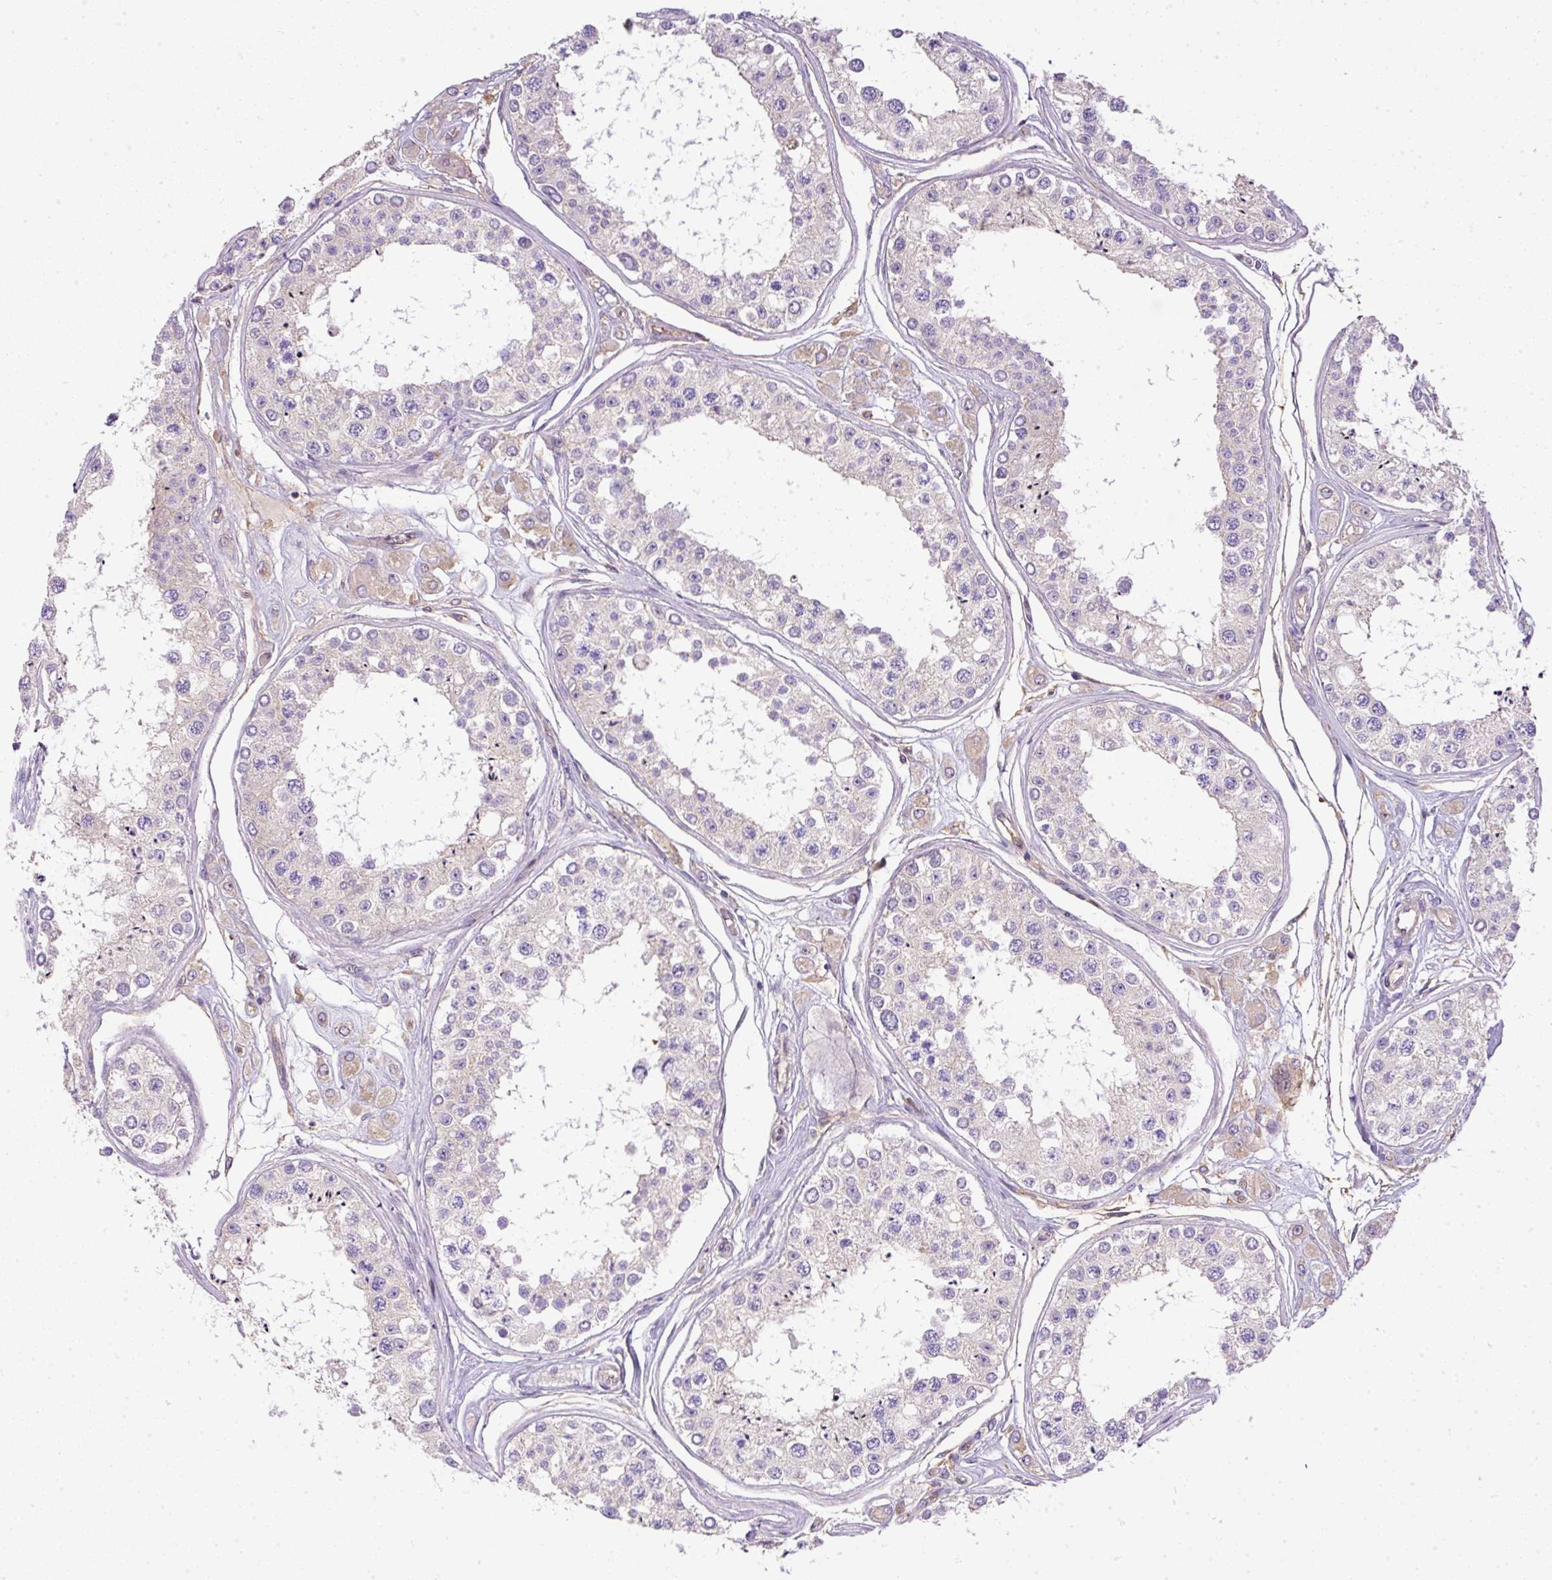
{"staining": {"intensity": "weak", "quantity": "25%-75%", "location": "cytoplasmic/membranous"}, "tissue": "testis", "cell_type": "Cells in seminiferous ducts", "image_type": "normal", "snomed": [{"axis": "morphology", "description": "Normal tissue, NOS"}, {"axis": "topography", "description": "Testis"}], "caption": "Protein staining of normal testis shows weak cytoplasmic/membranous staining in approximately 25%-75% of cells in seminiferous ducts.", "gene": "DAPK1", "patient": {"sex": "male", "age": 25}}